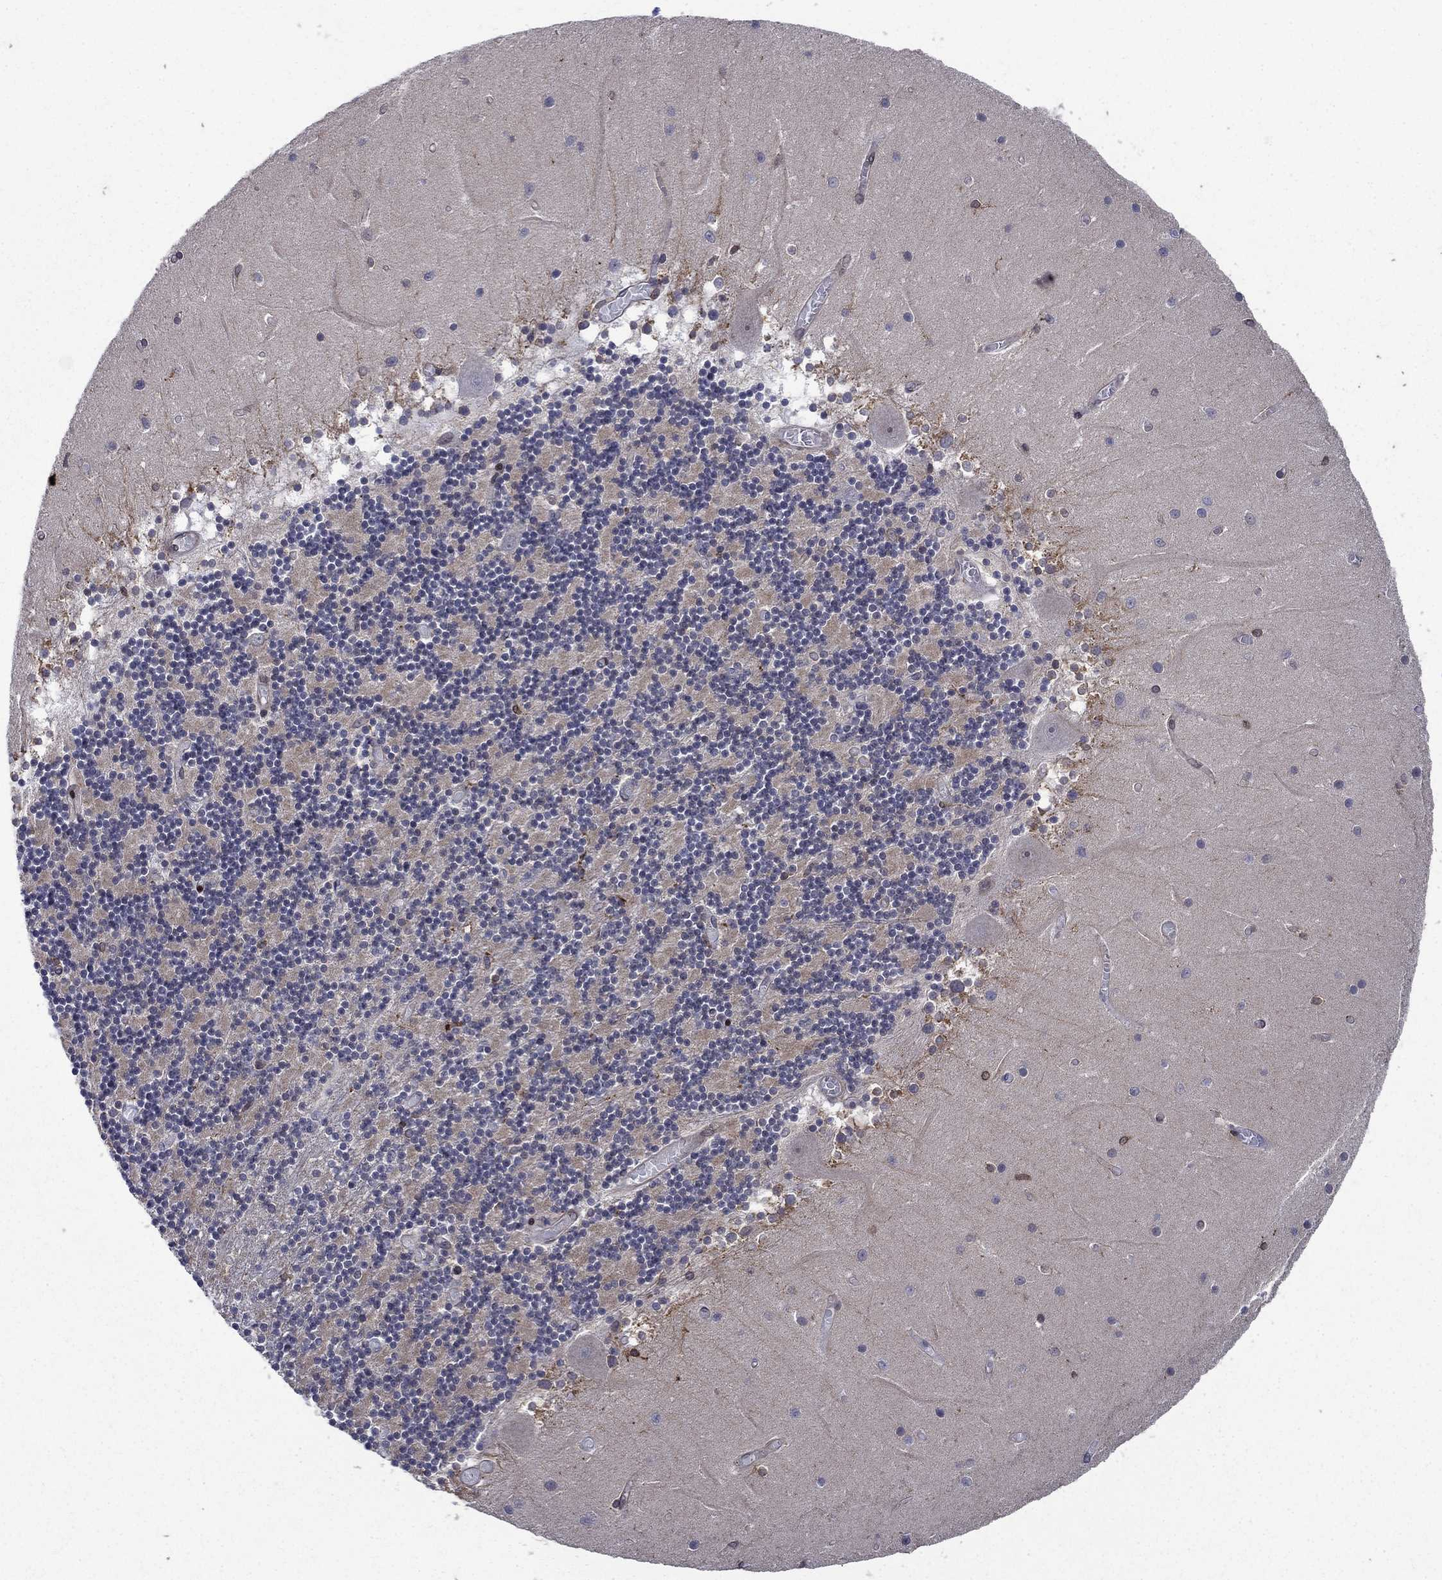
{"staining": {"intensity": "strong", "quantity": "<25%", "location": "cytoplasmic/membranous"}, "tissue": "cerebellum", "cell_type": "Cells in granular layer", "image_type": "normal", "snomed": [{"axis": "morphology", "description": "Normal tissue, NOS"}, {"axis": "topography", "description": "Cerebellum"}], "caption": "Immunohistochemical staining of unremarkable human cerebellum displays <25% levels of strong cytoplasmic/membranous protein positivity in about <25% of cells in granular layer.", "gene": "DHRS7", "patient": {"sex": "female", "age": 28}}